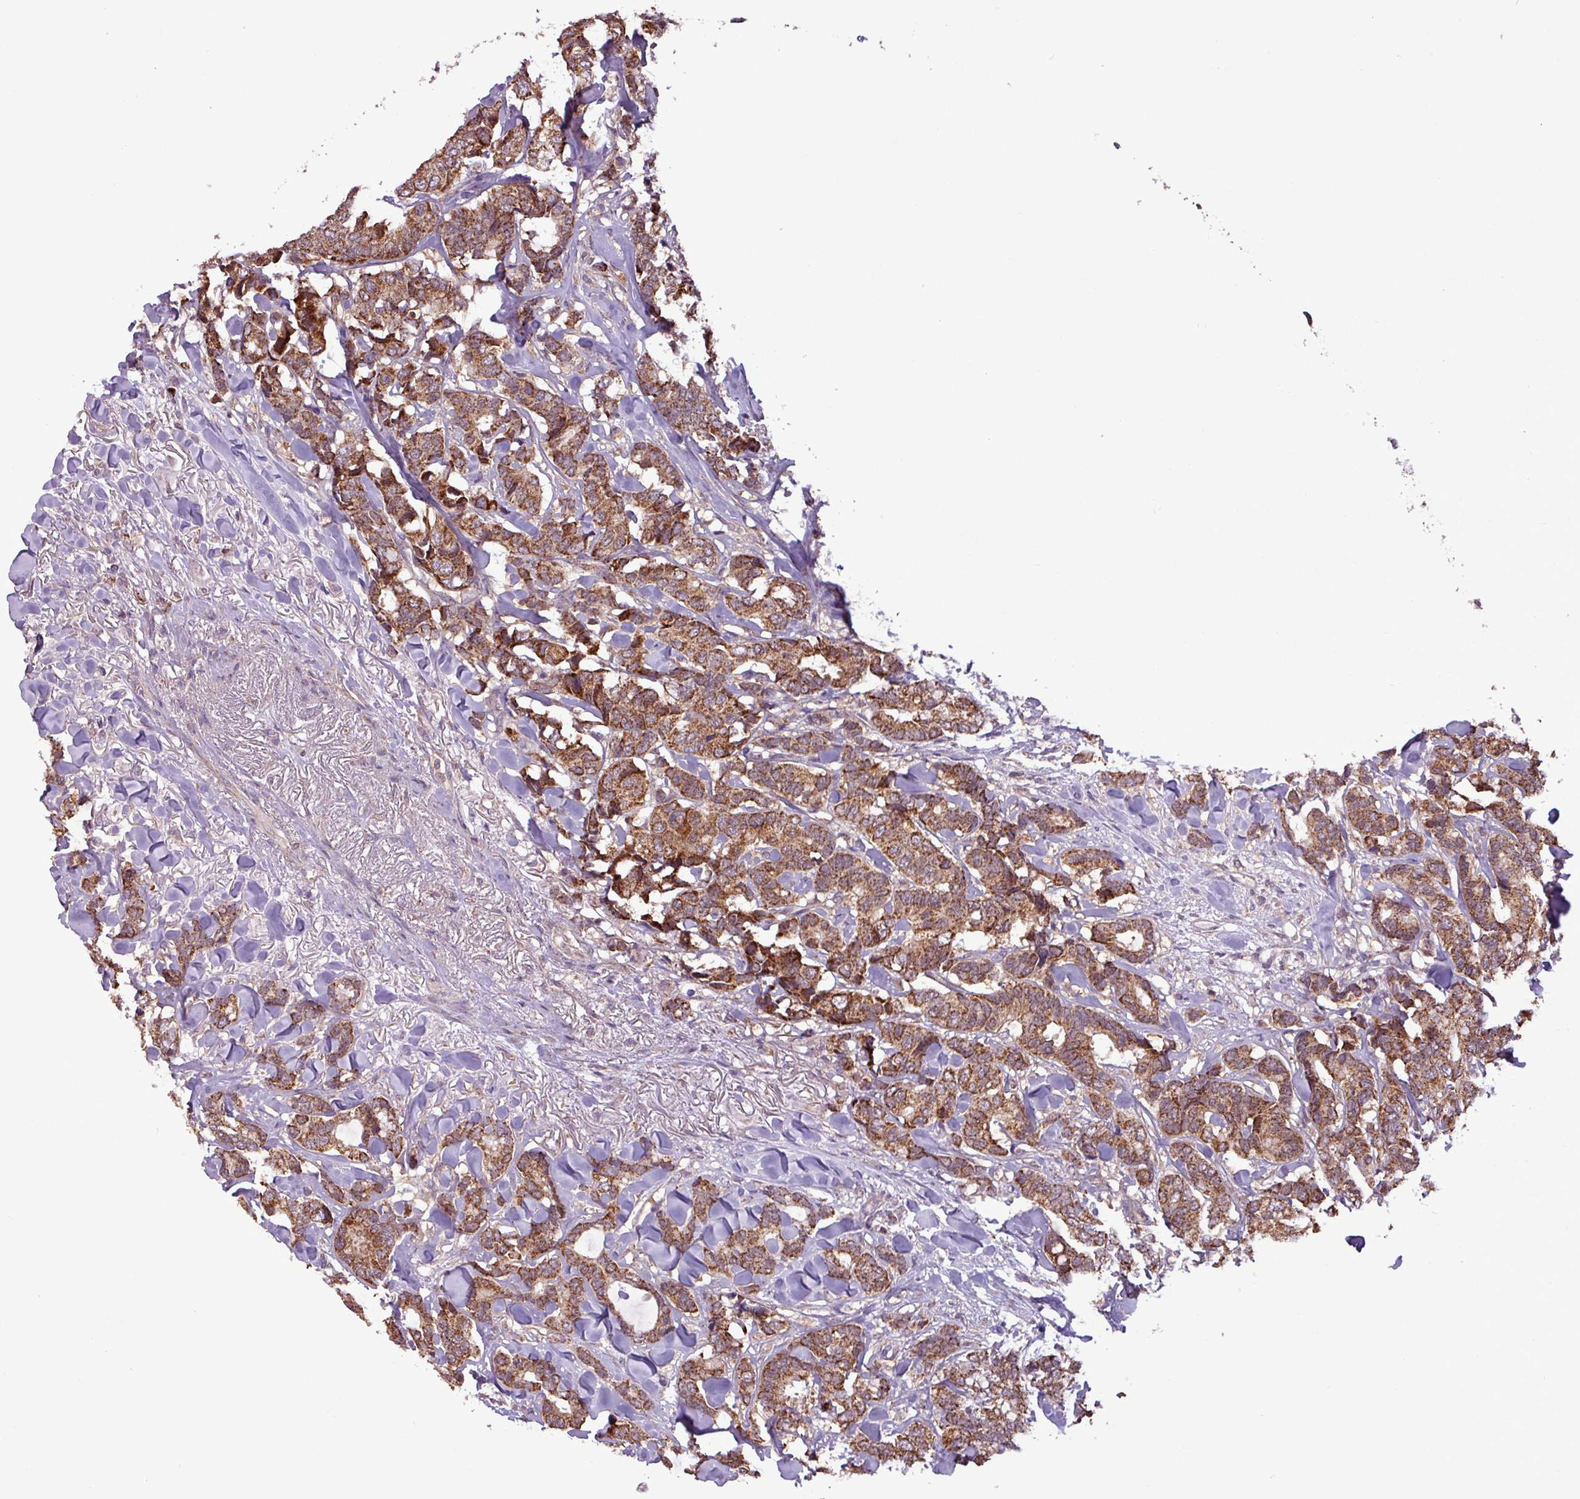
{"staining": {"intensity": "moderate", "quantity": ">75%", "location": "cytoplasmic/membranous"}, "tissue": "breast cancer", "cell_type": "Tumor cells", "image_type": "cancer", "snomed": [{"axis": "morphology", "description": "Duct carcinoma"}, {"axis": "topography", "description": "Breast"}], "caption": "Immunohistochemical staining of breast cancer reveals medium levels of moderate cytoplasmic/membranous staining in about >75% of tumor cells.", "gene": "MCTP2", "patient": {"sex": "female", "age": 87}}